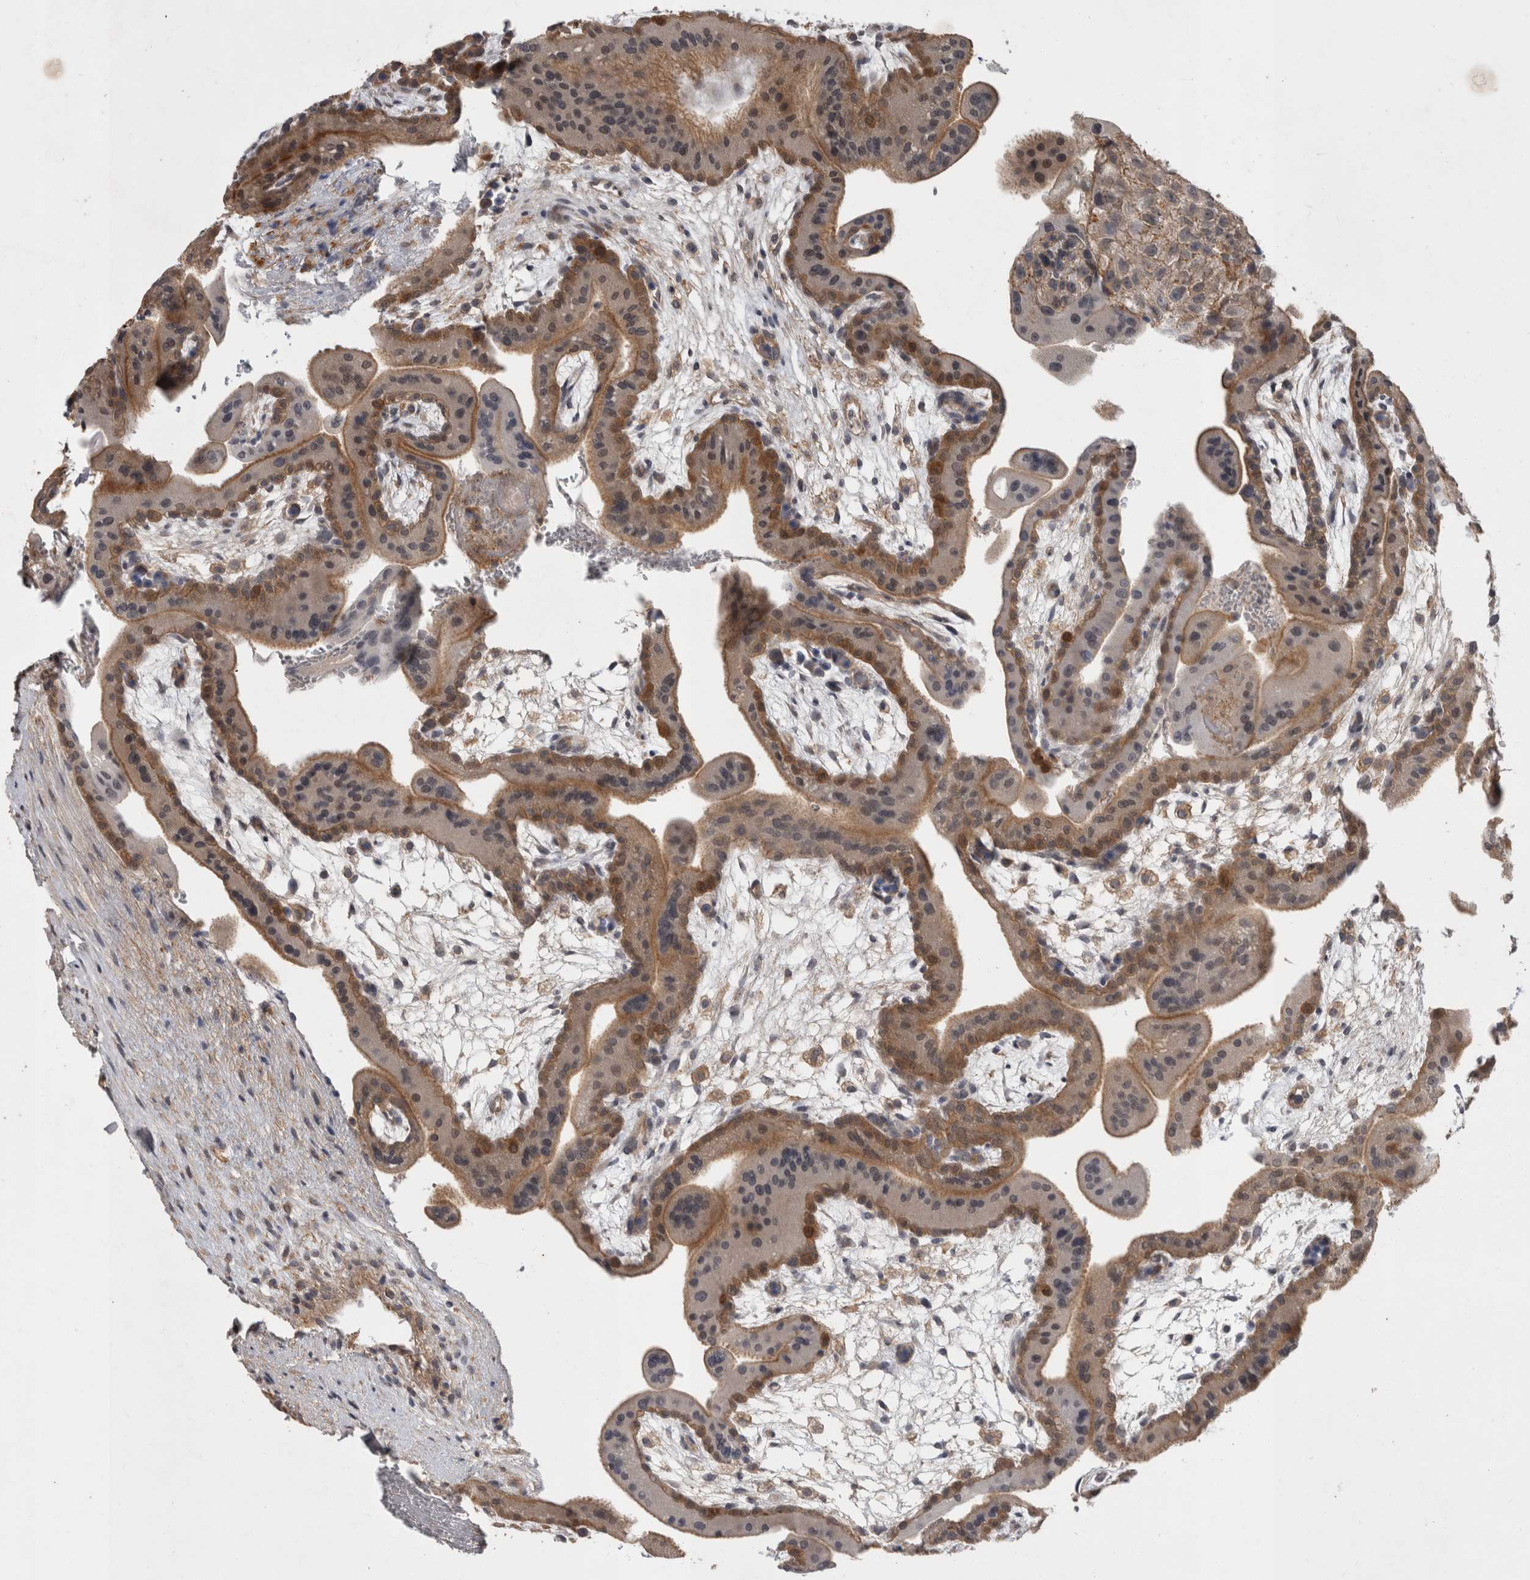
{"staining": {"intensity": "negative", "quantity": "none", "location": "none"}, "tissue": "placenta", "cell_type": "Decidual cells", "image_type": "normal", "snomed": [{"axis": "morphology", "description": "Normal tissue, NOS"}, {"axis": "topography", "description": "Placenta"}], "caption": "An immunohistochemistry (IHC) photomicrograph of benign placenta is shown. There is no staining in decidual cells of placenta. (DAB (3,3'-diaminobenzidine) immunohistochemistry with hematoxylin counter stain).", "gene": "SPATA48", "patient": {"sex": "female", "age": 35}}